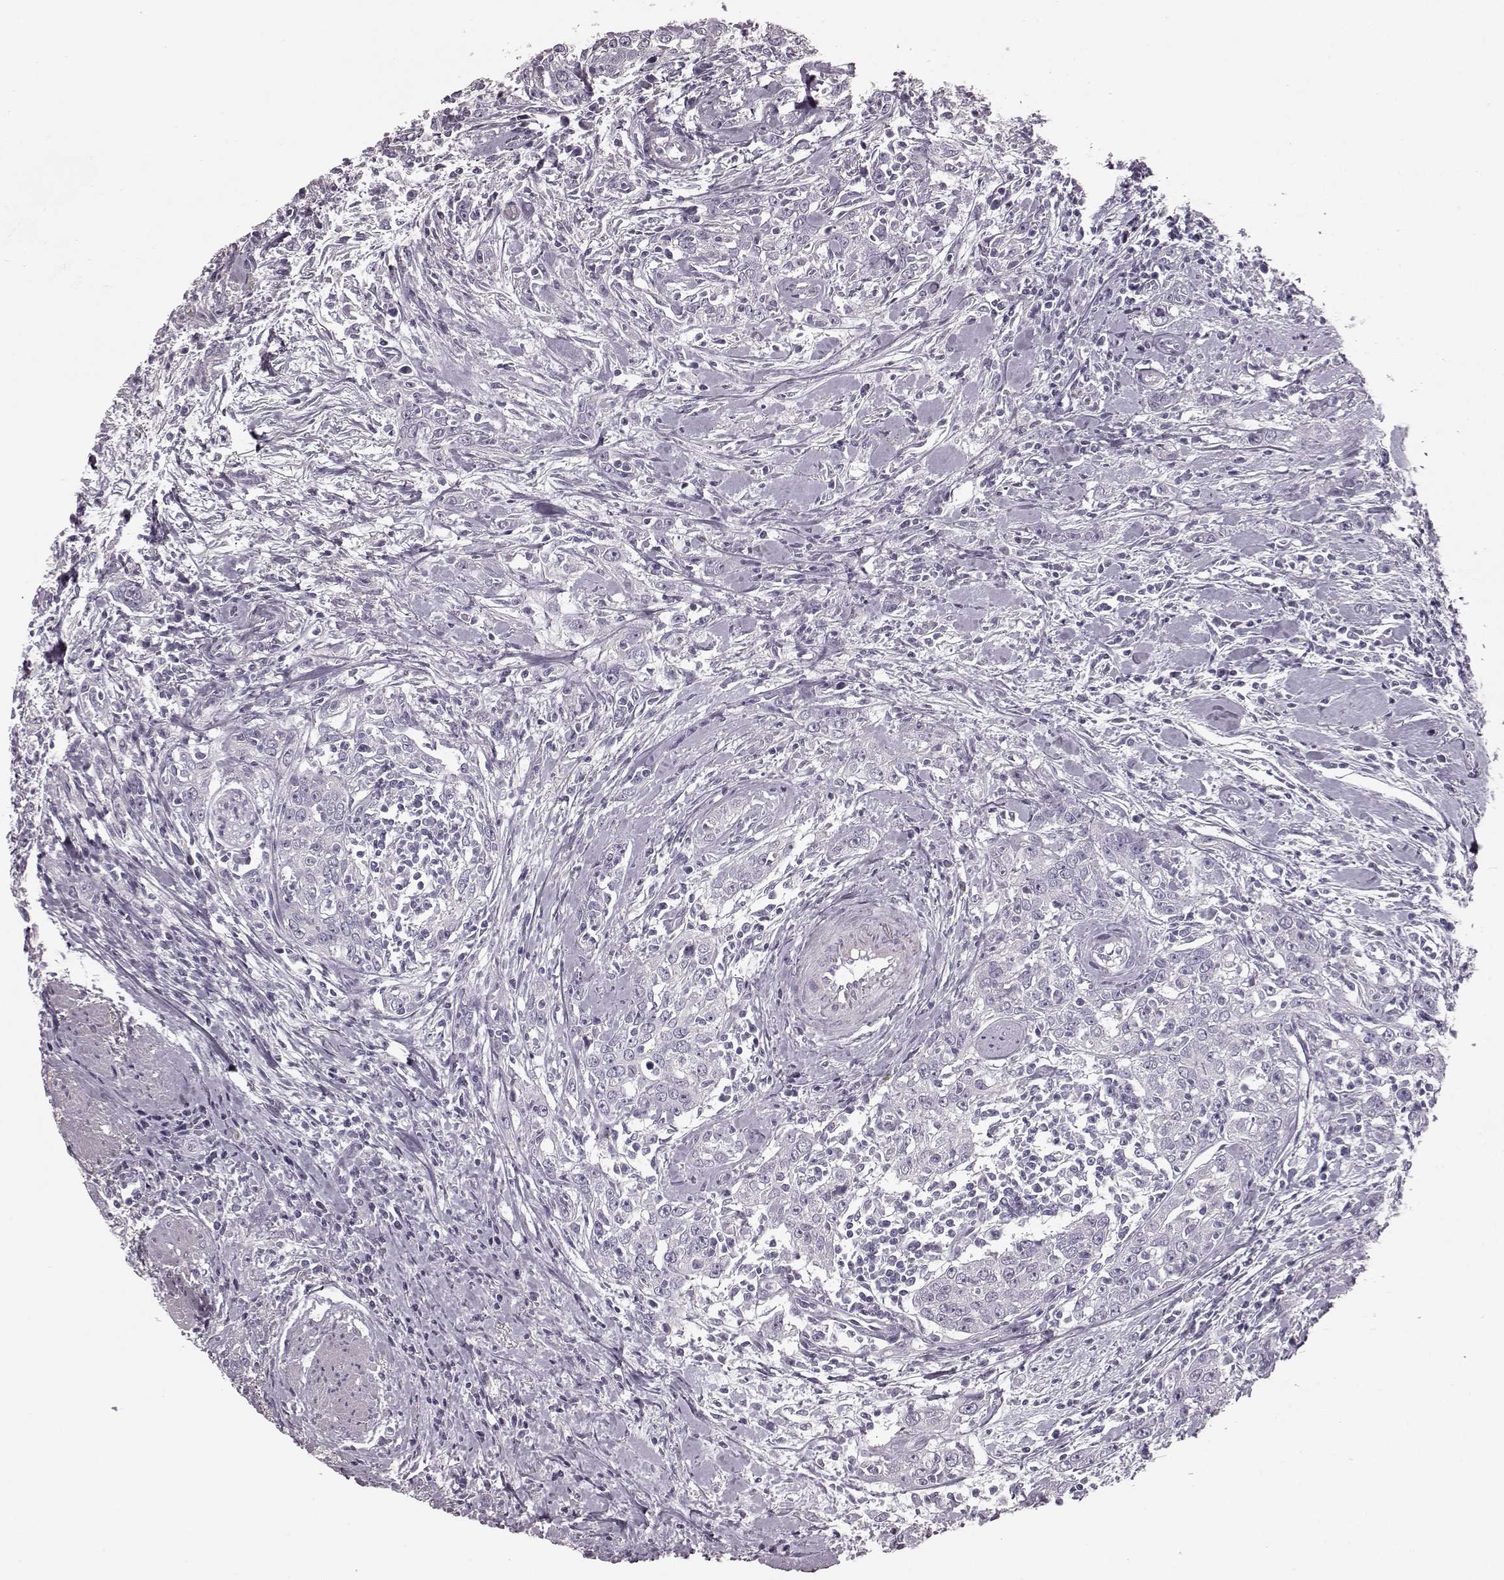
{"staining": {"intensity": "negative", "quantity": "none", "location": "none"}, "tissue": "urothelial cancer", "cell_type": "Tumor cells", "image_type": "cancer", "snomed": [{"axis": "morphology", "description": "Urothelial carcinoma, High grade"}, {"axis": "topography", "description": "Urinary bladder"}], "caption": "Immunohistochemistry image of neoplastic tissue: urothelial cancer stained with DAB displays no significant protein staining in tumor cells. (DAB (3,3'-diaminobenzidine) immunohistochemistry (IHC), high magnification).", "gene": "CST7", "patient": {"sex": "male", "age": 83}}